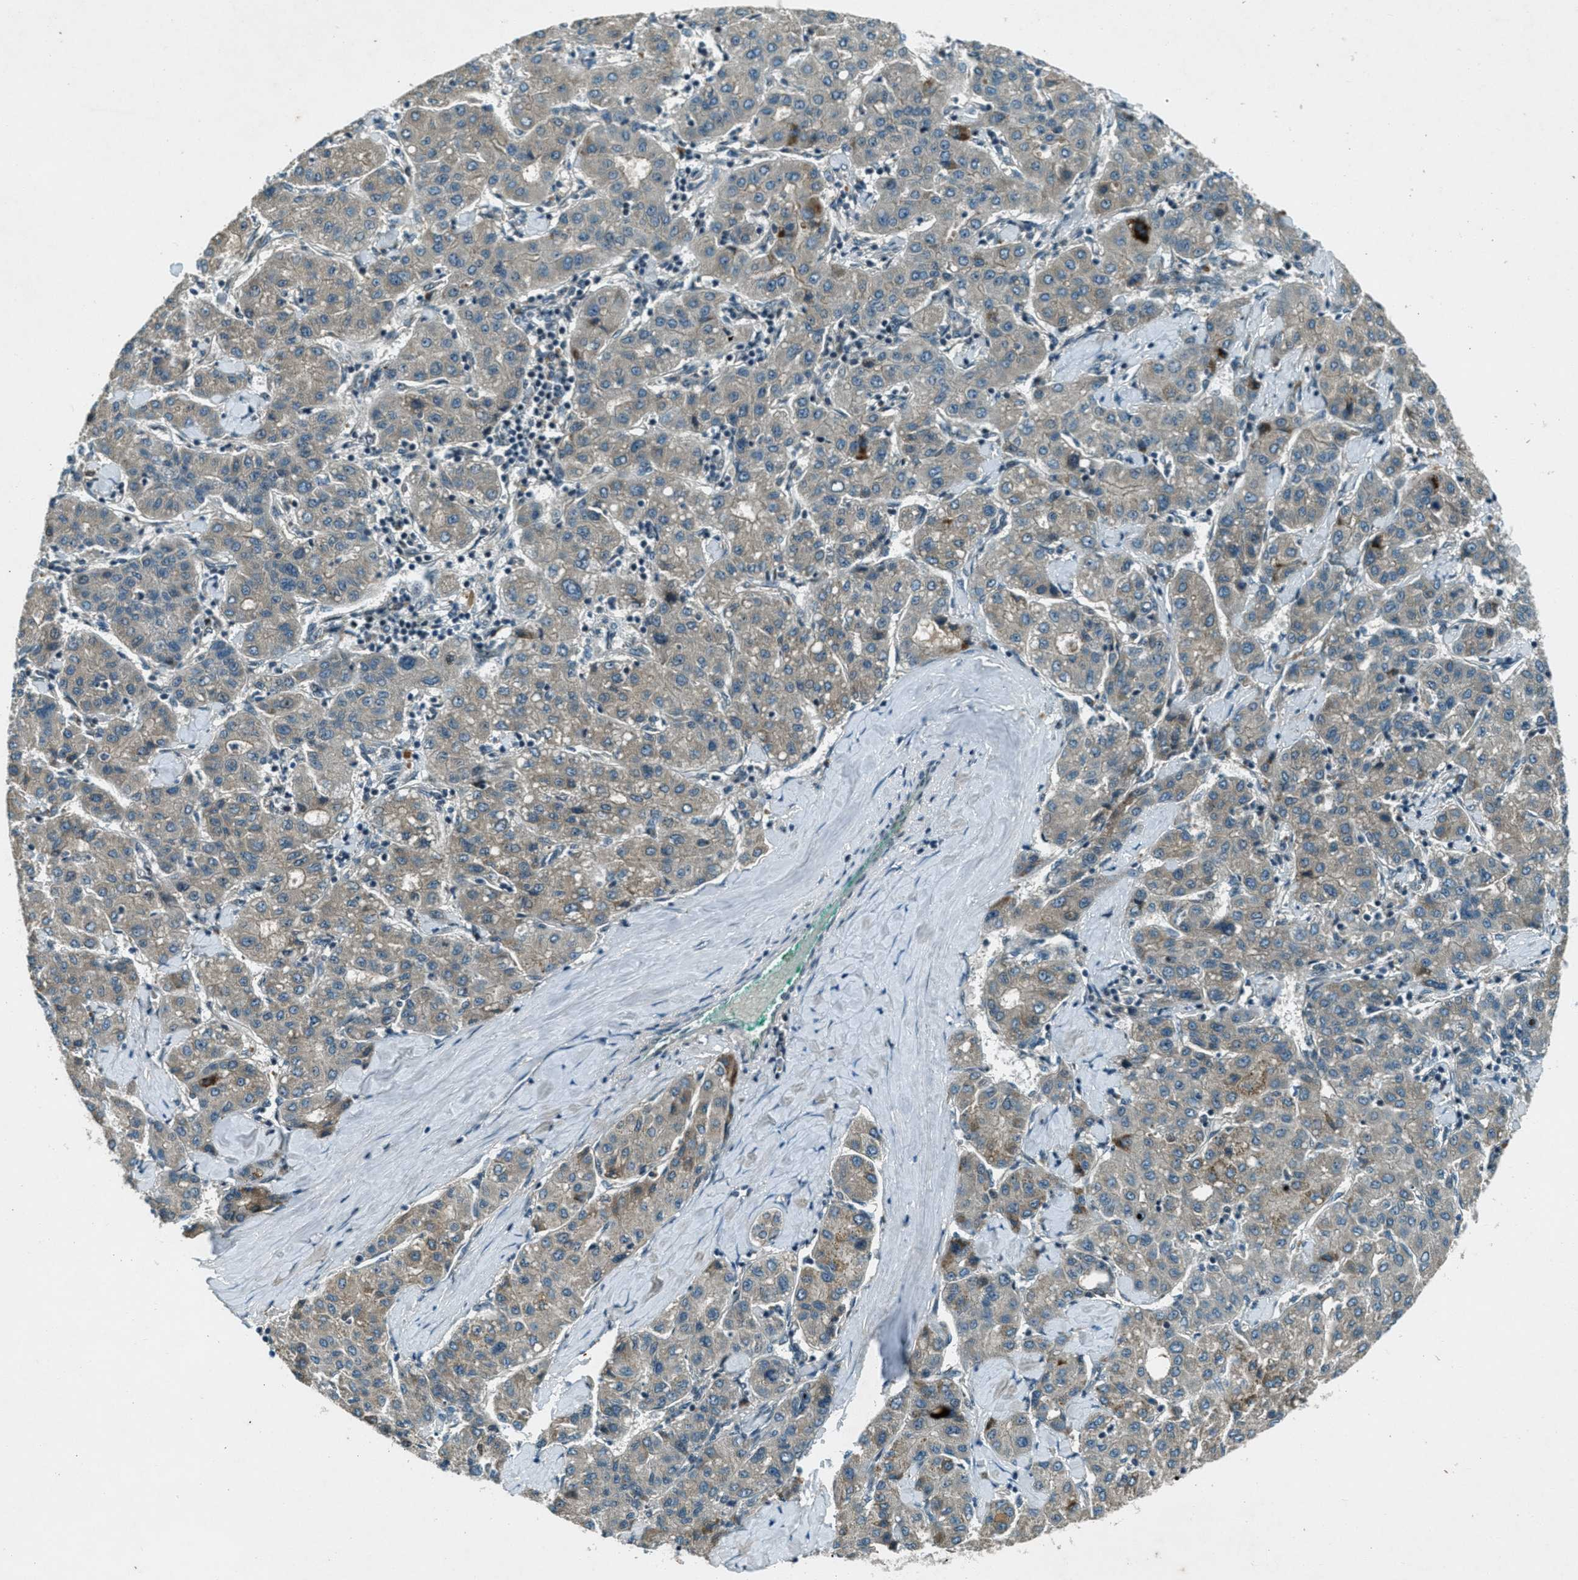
{"staining": {"intensity": "negative", "quantity": "none", "location": "none"}, "tissue": "liver cancer", "cell_type": "Tumor cells", "image_type": "cancer", "snomed": [{"axis": "morphology", "description": "Carcinoma, Hepatocellular, NOS"}, {"axis": "topography", "description": "Liver"}], "caption": "Protein analysis of hepatocellular carcinoma (liver) reveals no significant positivity in tumor cells. Nuclei are stained in blue.", "gene": "STK11", "patient": {"sex": "male", "age": 65}}